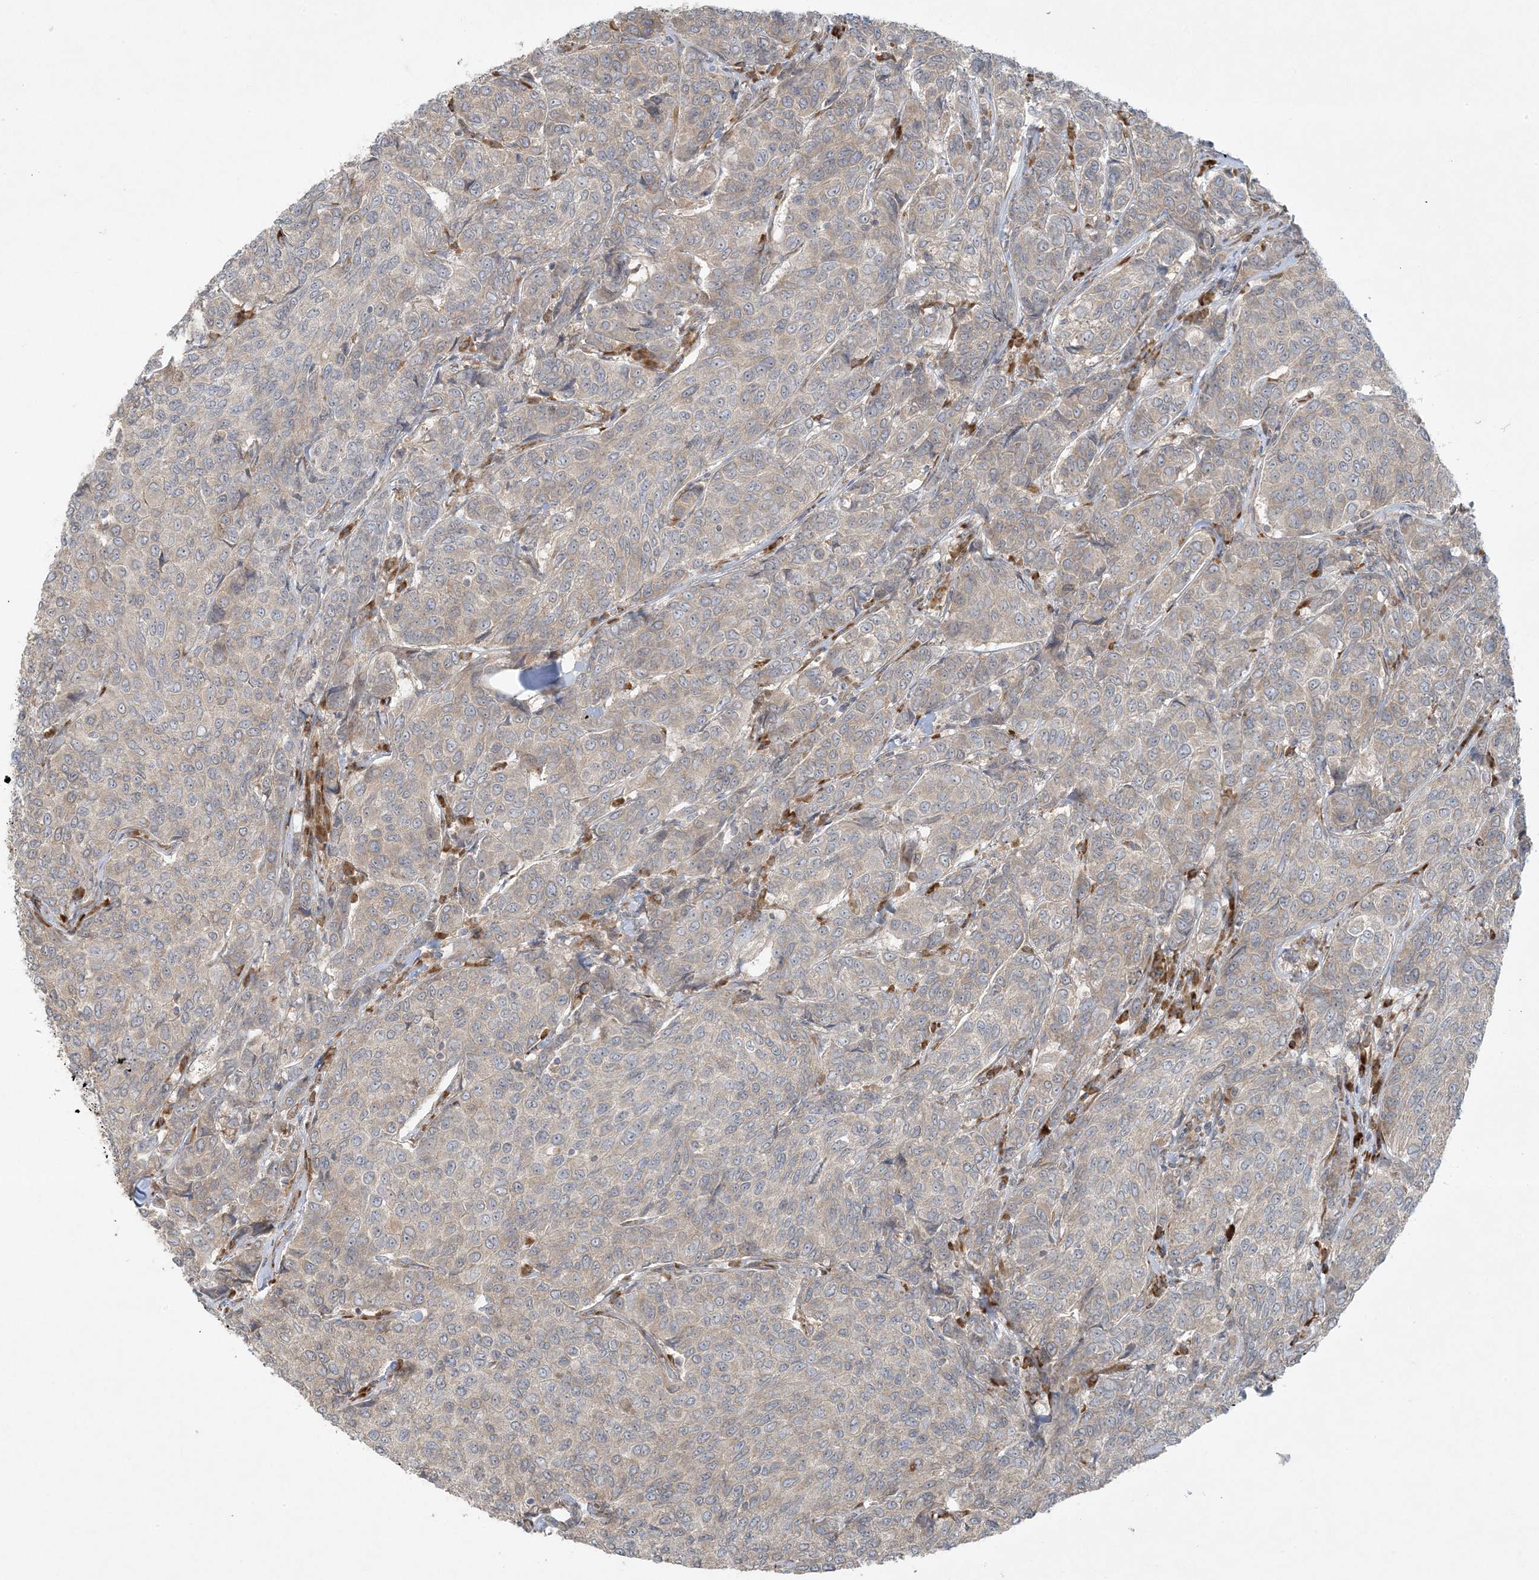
{"staining": {"intensity": "weak", "quantity": "<25%", "location": "cytoplasmic/membranous"}, "tissue": "breast cancer", "cell_type": "Tumor cells", "image_type": "cancer", "snomed": [{"axis": "morphology", "description": "Duct carcinoma"}, {"axis": "topography", "description": "Breast"}], "caption": "Tumor cells are negative for protein expression in human breast cancer (infiltrating ductal carcinoma).", "gene": "ZNF263", "patient": {"sex": "female", "age": 55}}